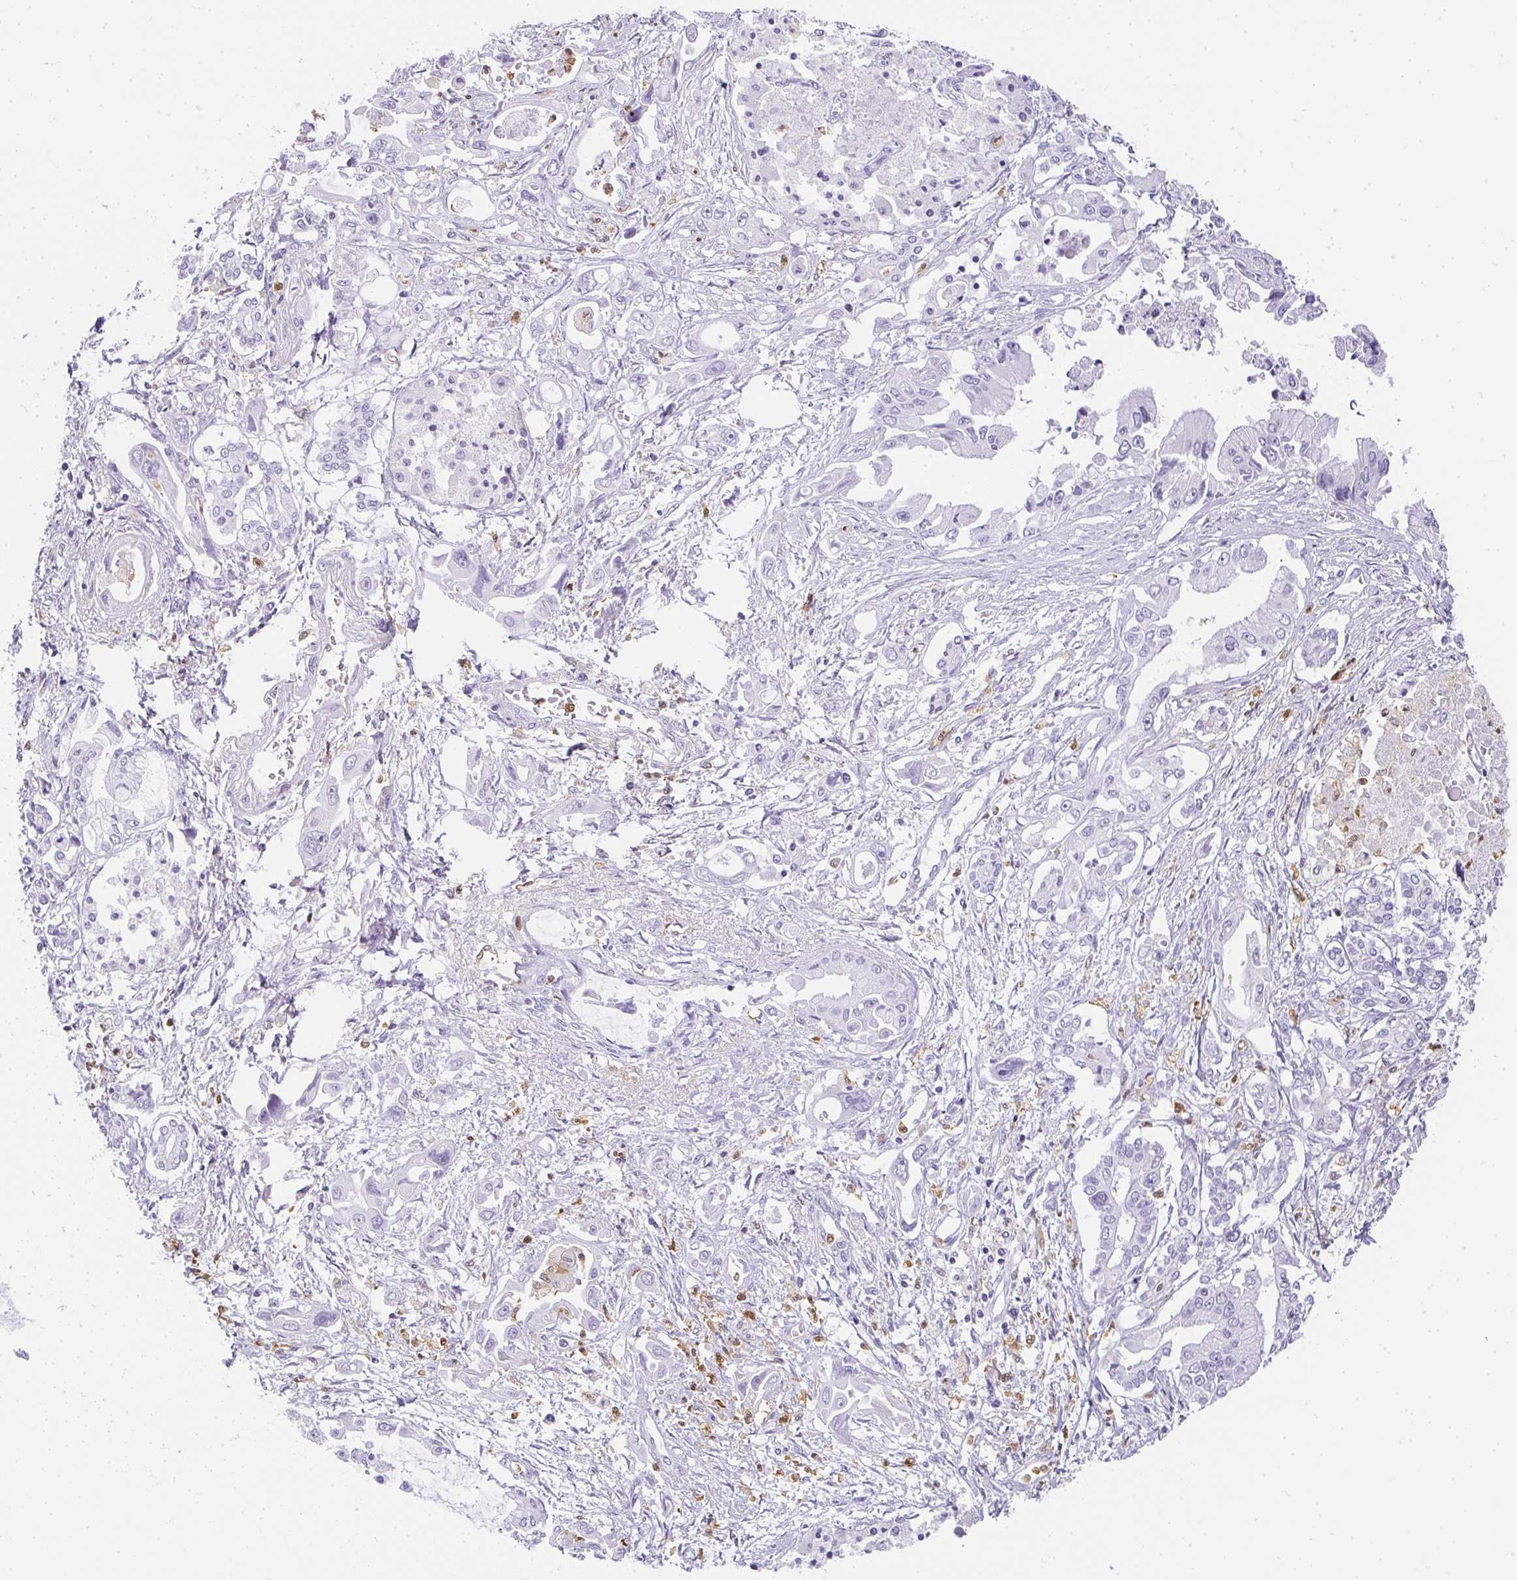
{"staining": {"intensity": "negative", "quantity": "none", "location": "none"}, "tissue": "pancreatic cancer", "cell_type": "Tumor cells", "image_type": "cancer", "snomed": [{"axis": "morphology", "description": "Adenocarcinoma, NOS"}, {"axis": "topography", "description": "Pancreas"}], "caption": "This is an IHC histopathology image of pancreatic adenocarcinoma. There is no expression in tumor cells.", "gene": "HK3", "patient": {"sex": "male", "age": 84}}